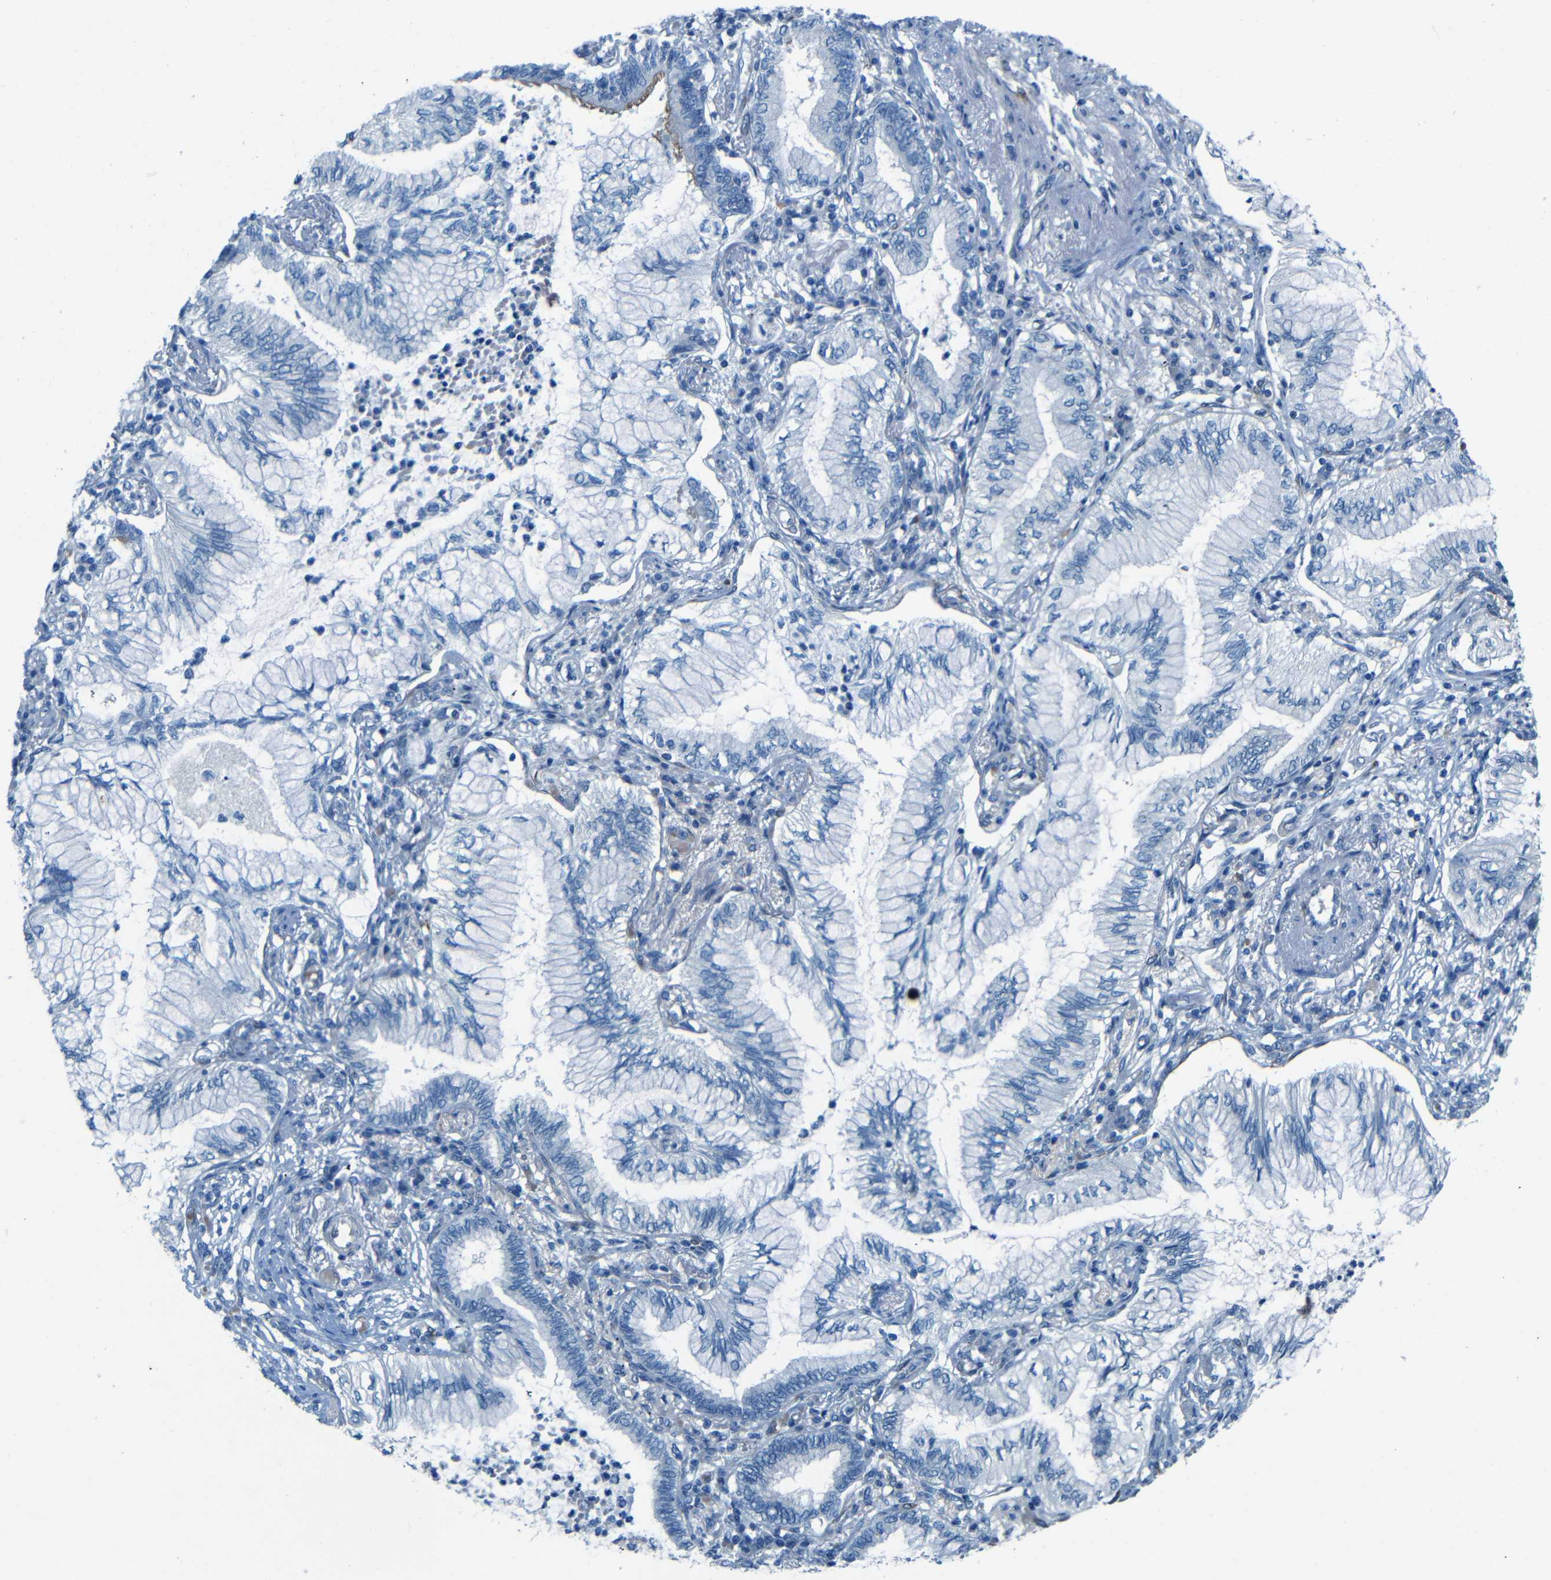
{"staining": {"intensity": "negative", "quantity": "none", "location": "none"}, "tissue": "lung cancer", "cell_type": "Tumor cells", "image_type": "cancer", "snomed": [{"axis": "morphology", "description": "Normal tissue, NOS"}, {"axis": "morphology", "description": "Adenocarcinoma, NOS"}, {"axis": "topography", "description": "Bronchus"}, {"axis": "topography", "description": "Lung"}], "caption": "The IHC histopathology image has no significant positivity in tumor cells of lung adenocarcinoma tissue.", "gene": "MAP2", "patient": {"sex": "female", "age": 70}}